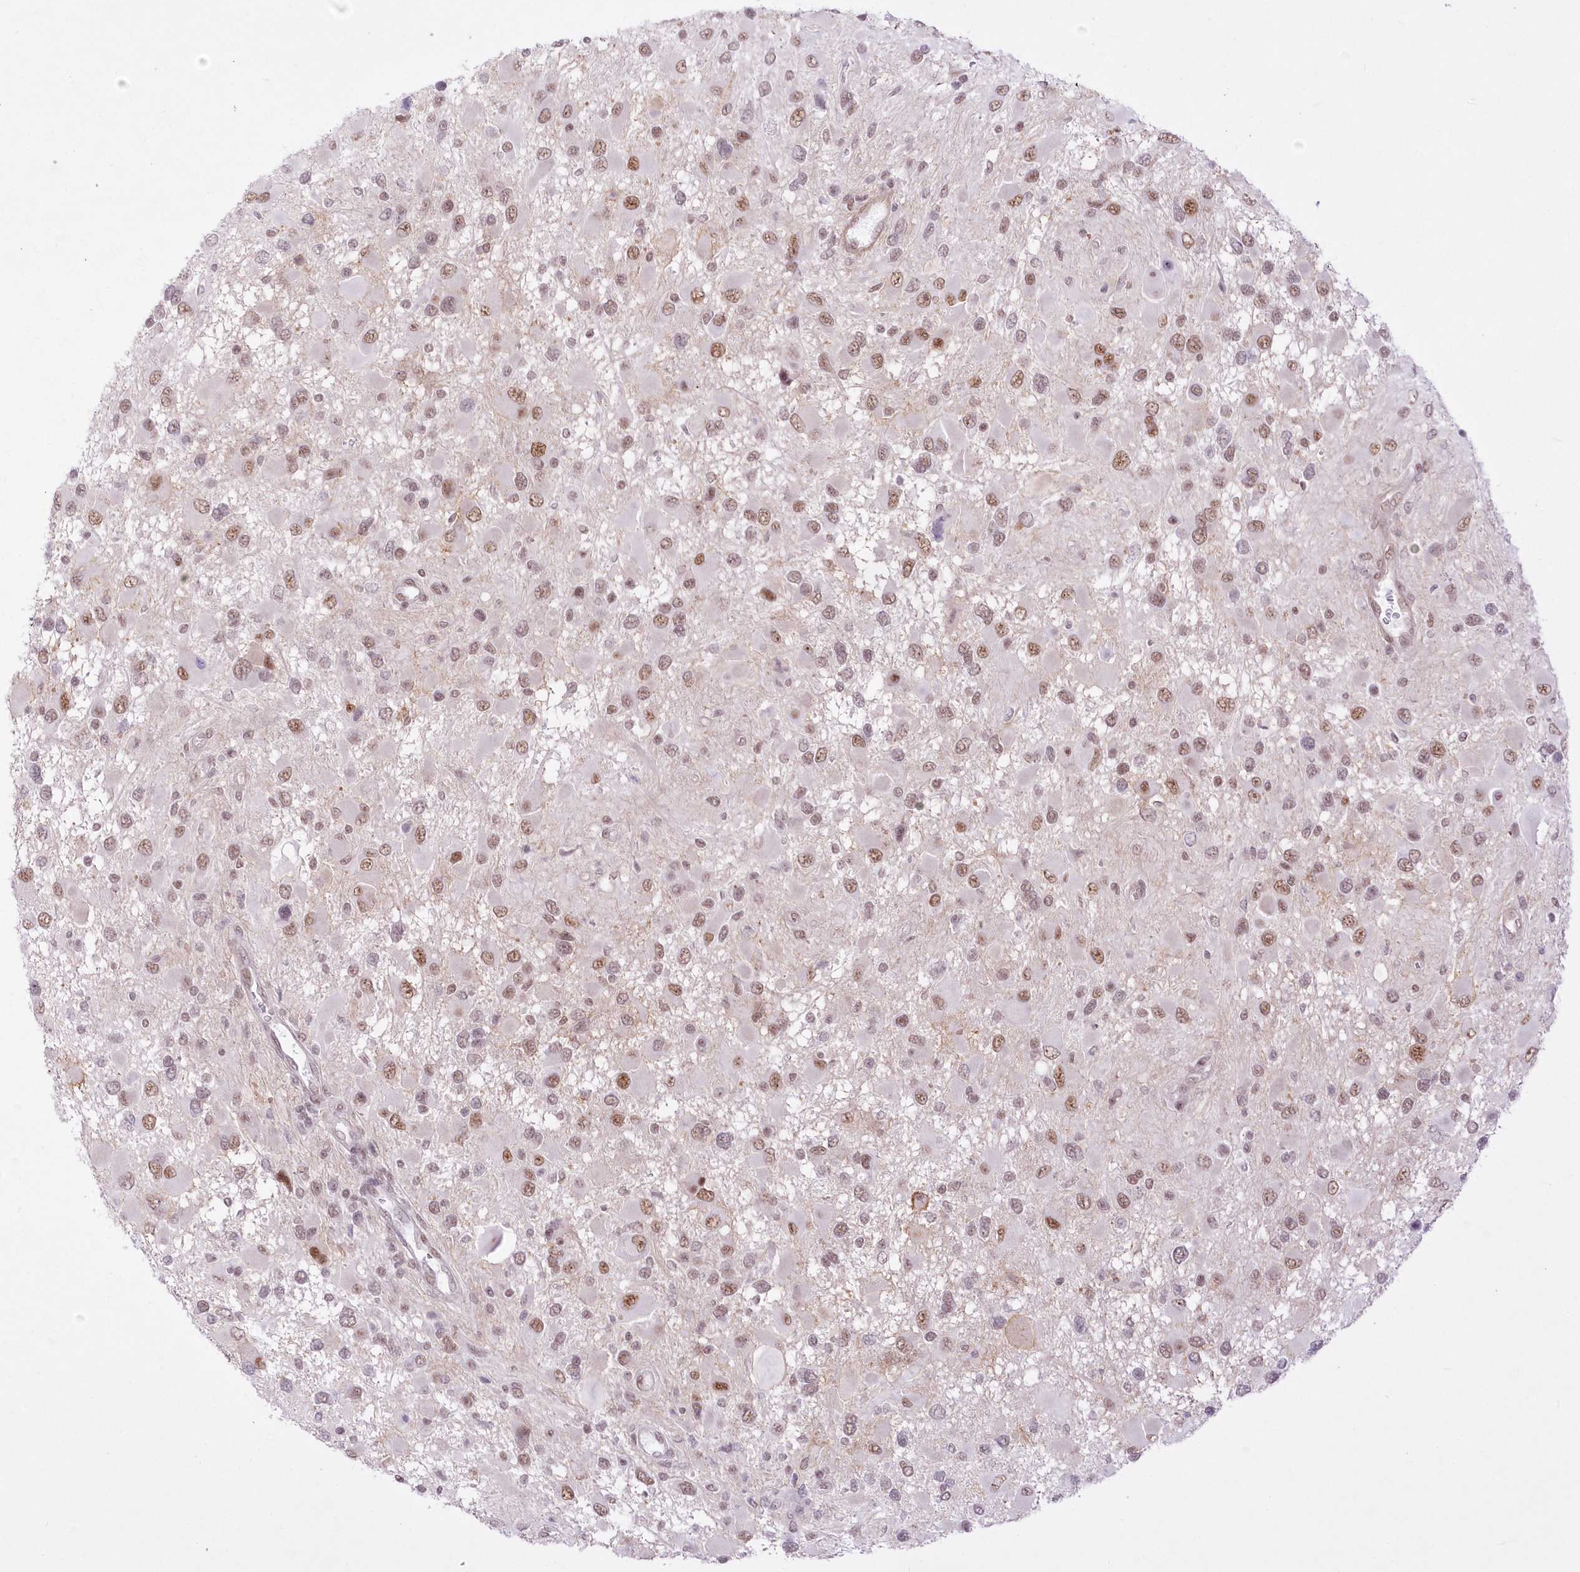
{"staining": {"intensity": "moderate", "quantity": ">75%", "location": "nuclear"}, "tissue": "glioma", "cell_type": "Tumor cells", "image_type": "cancer", "snomed": [{"axis": "morphology", "description": "Glioma, malignant, High grade"}, {"axis": "topography", "description": "Brain"}], "caption": "There is medium levels of moderate nuclear positivity in tumor cells of high-grade glioma (malignant), as demonstrated by immunohistochemical staining (brown color).", "gene": "NSUN2", "patient": {"sex": "male", "age": 53}}